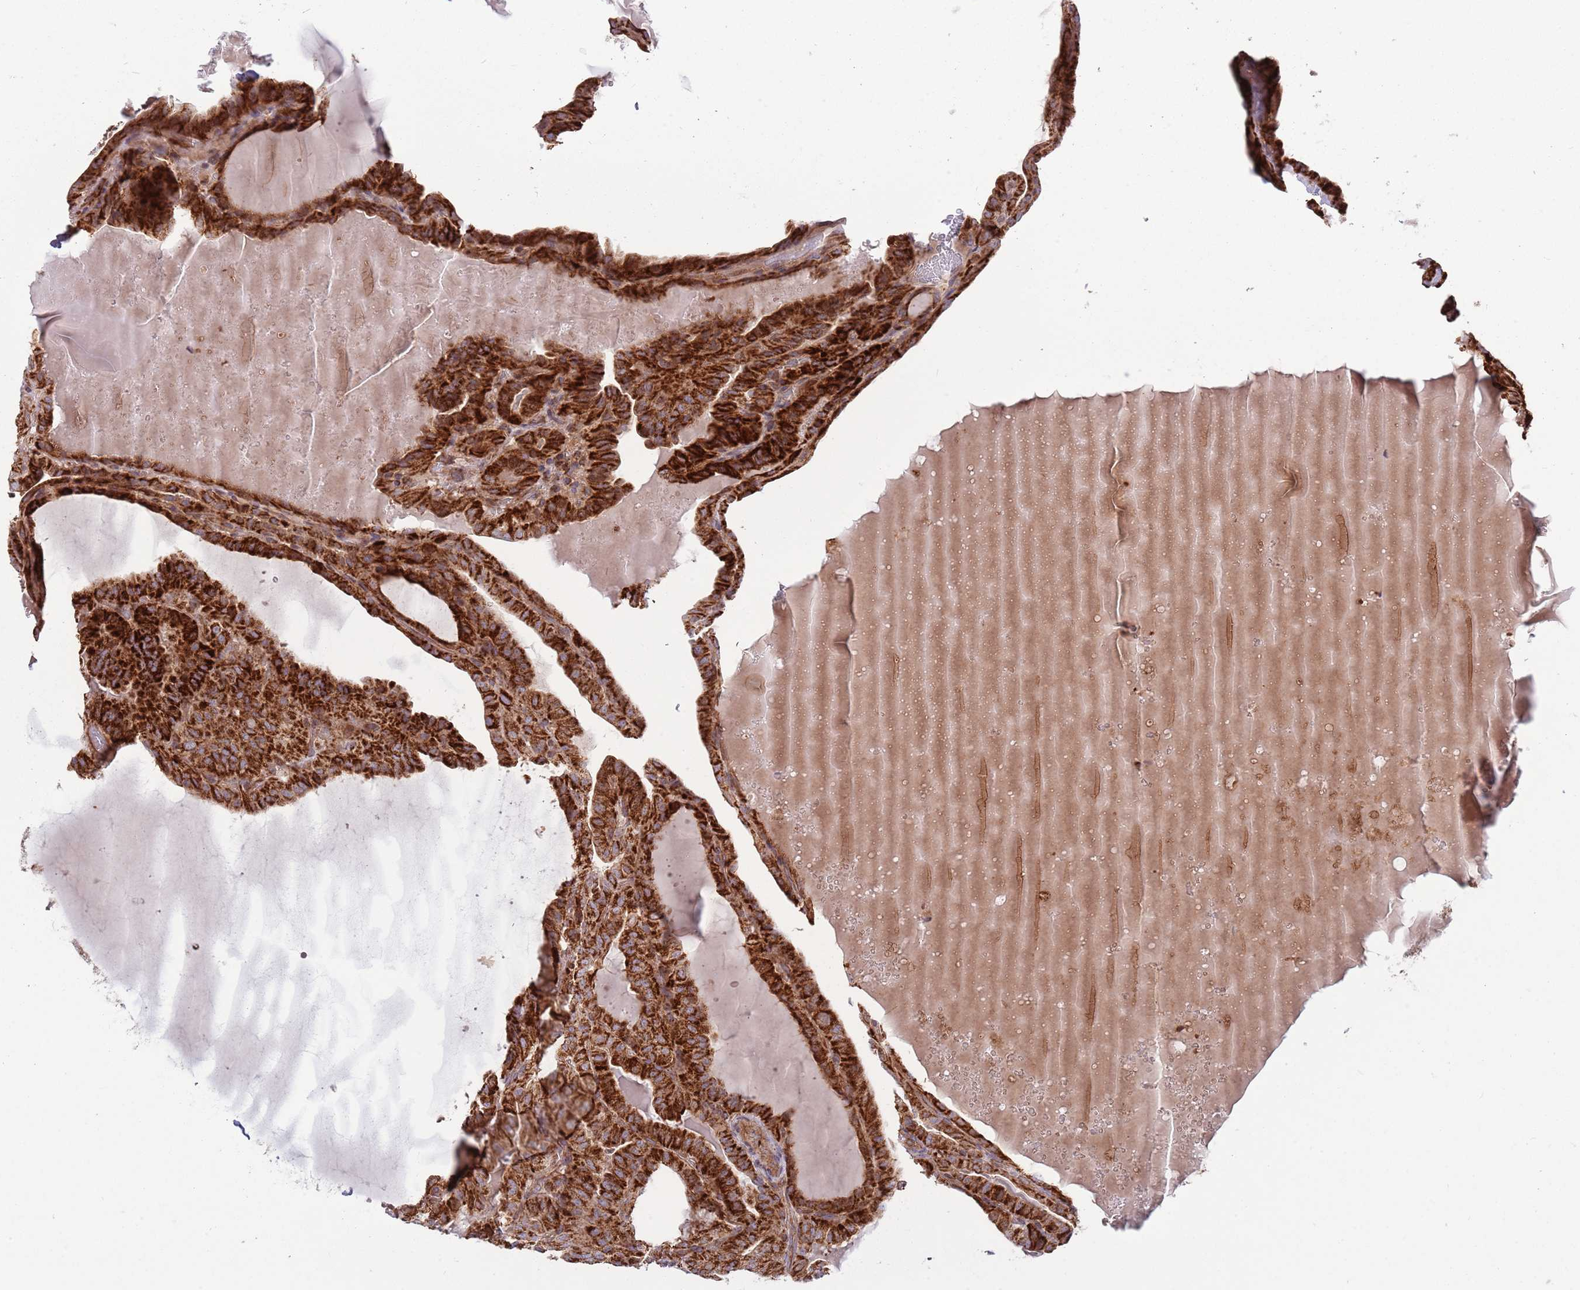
{"staining": {"intensity": "strong", "quantity": ">75%", "location": "cytoplasmic/membranous"}, "tissue": "thyroid cancer", "cell_type": "Tumor cells", "image_type": "cancer", "snomed": [{"axis": "morphology", "description": "Papillary adenocarcinoma, NOS"}, {"axis": "topography", "description": "Thyroid gland"}], "caption": "The histopathology image shows staining of thyroid cancer (papillary adenocarcinoma), revealing strong cytoplasmic/membranous protein staining (brown color) within tumor cells.", "gene": "ATP5PD", "patient": {"sex": "male", "age": 77}}